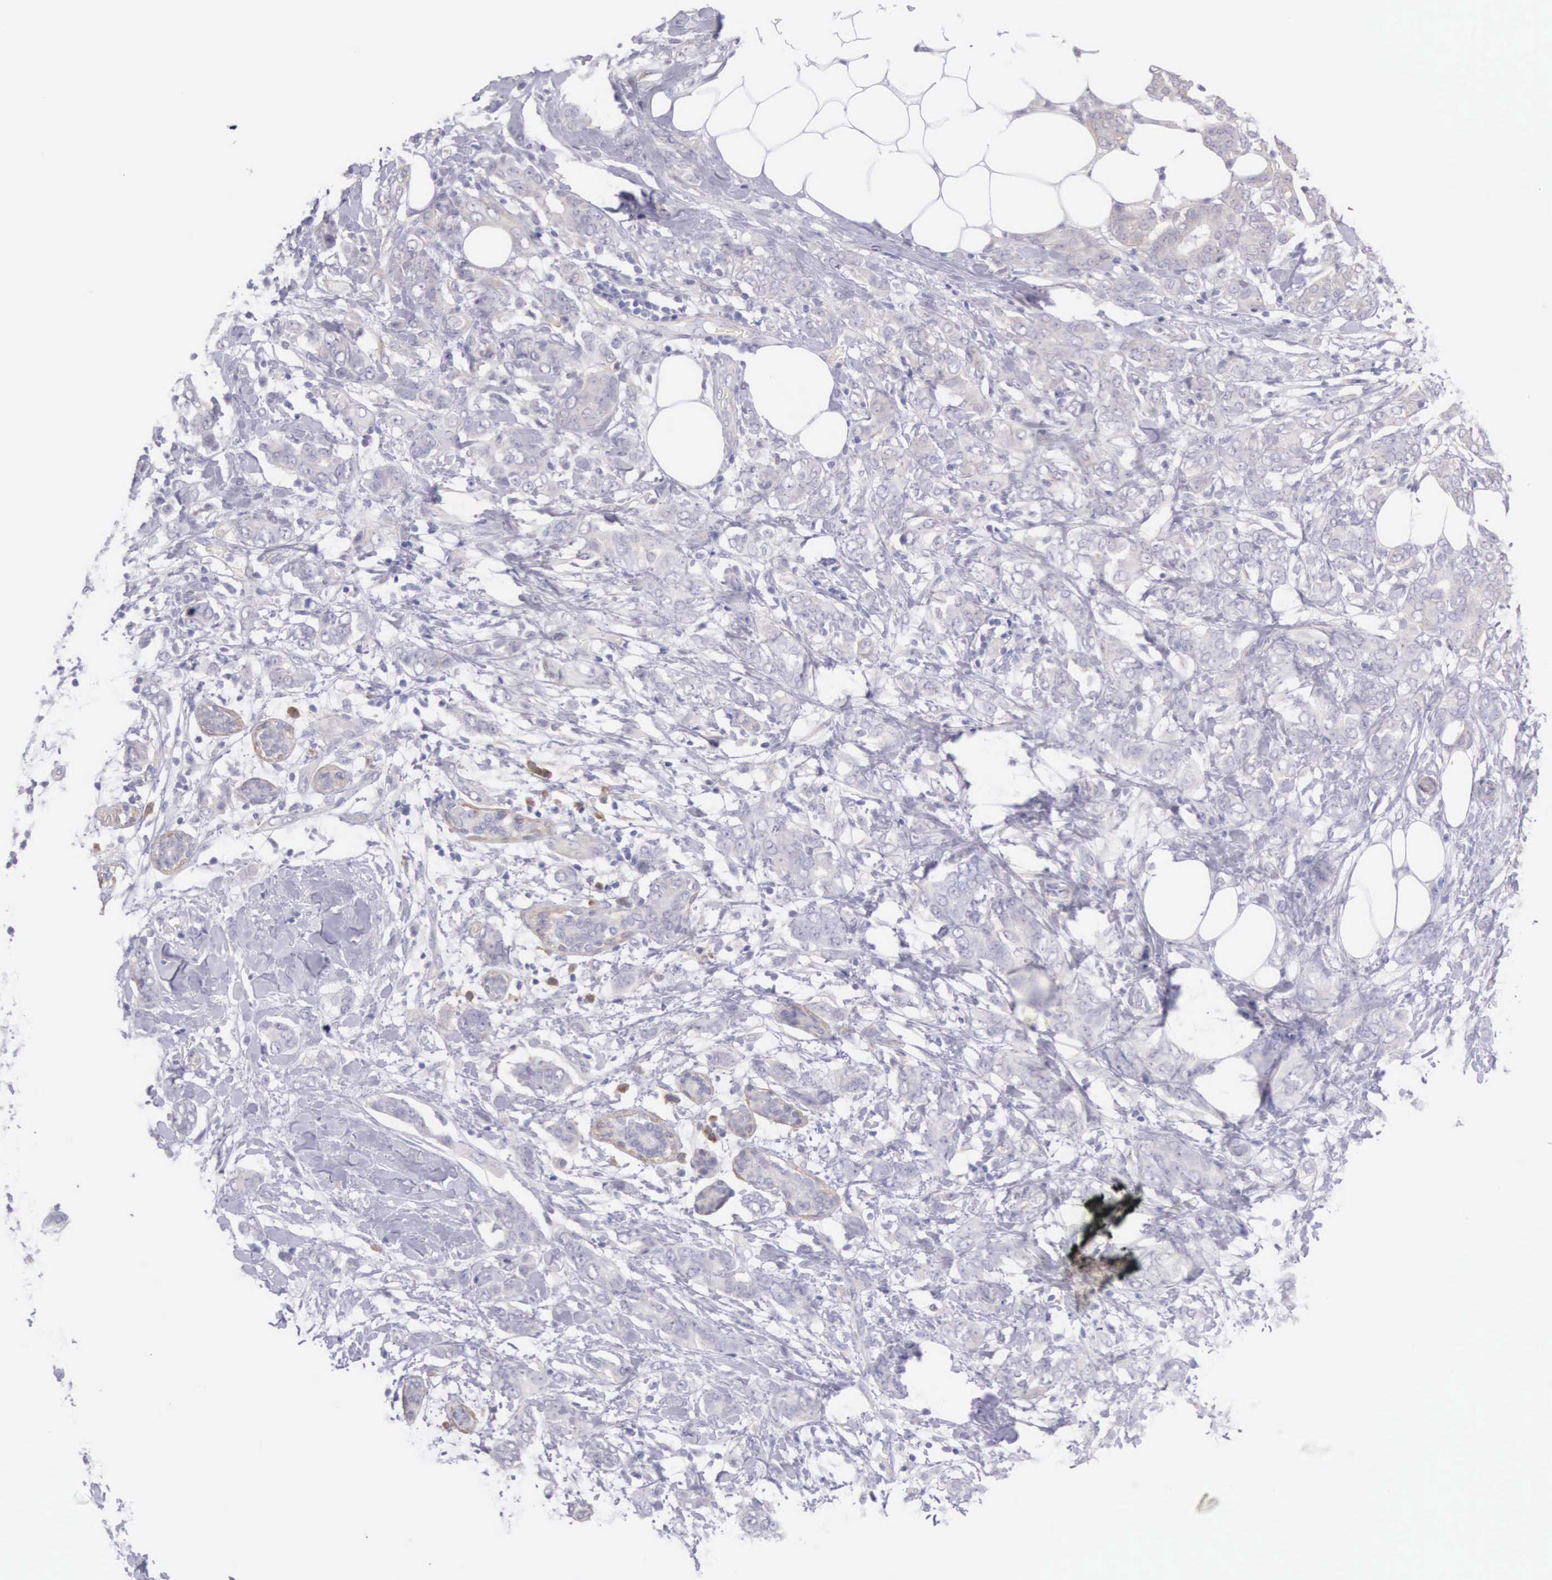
{"staining": {"intensity": "weak", "quantity": "25%-75%", "location": "cytoplasmic/membranous"}, "tissue": "breast cancer", "cell_type": "Tumor cells", "image_type": "cancer", "snomed": [{"axis": "morphology", "description": "Duct carcinoma"}, {"axis": "topography", "description": "Breast"}], "caption": "Tumor cells display low levels of weak cytoplasmic/membranous expression in approximately 25%-75% of cells in human breast cancer (intraductal carcinoma).", "gene": "ARFGAP3", "patient": {"sex": "female", "age": 53}}